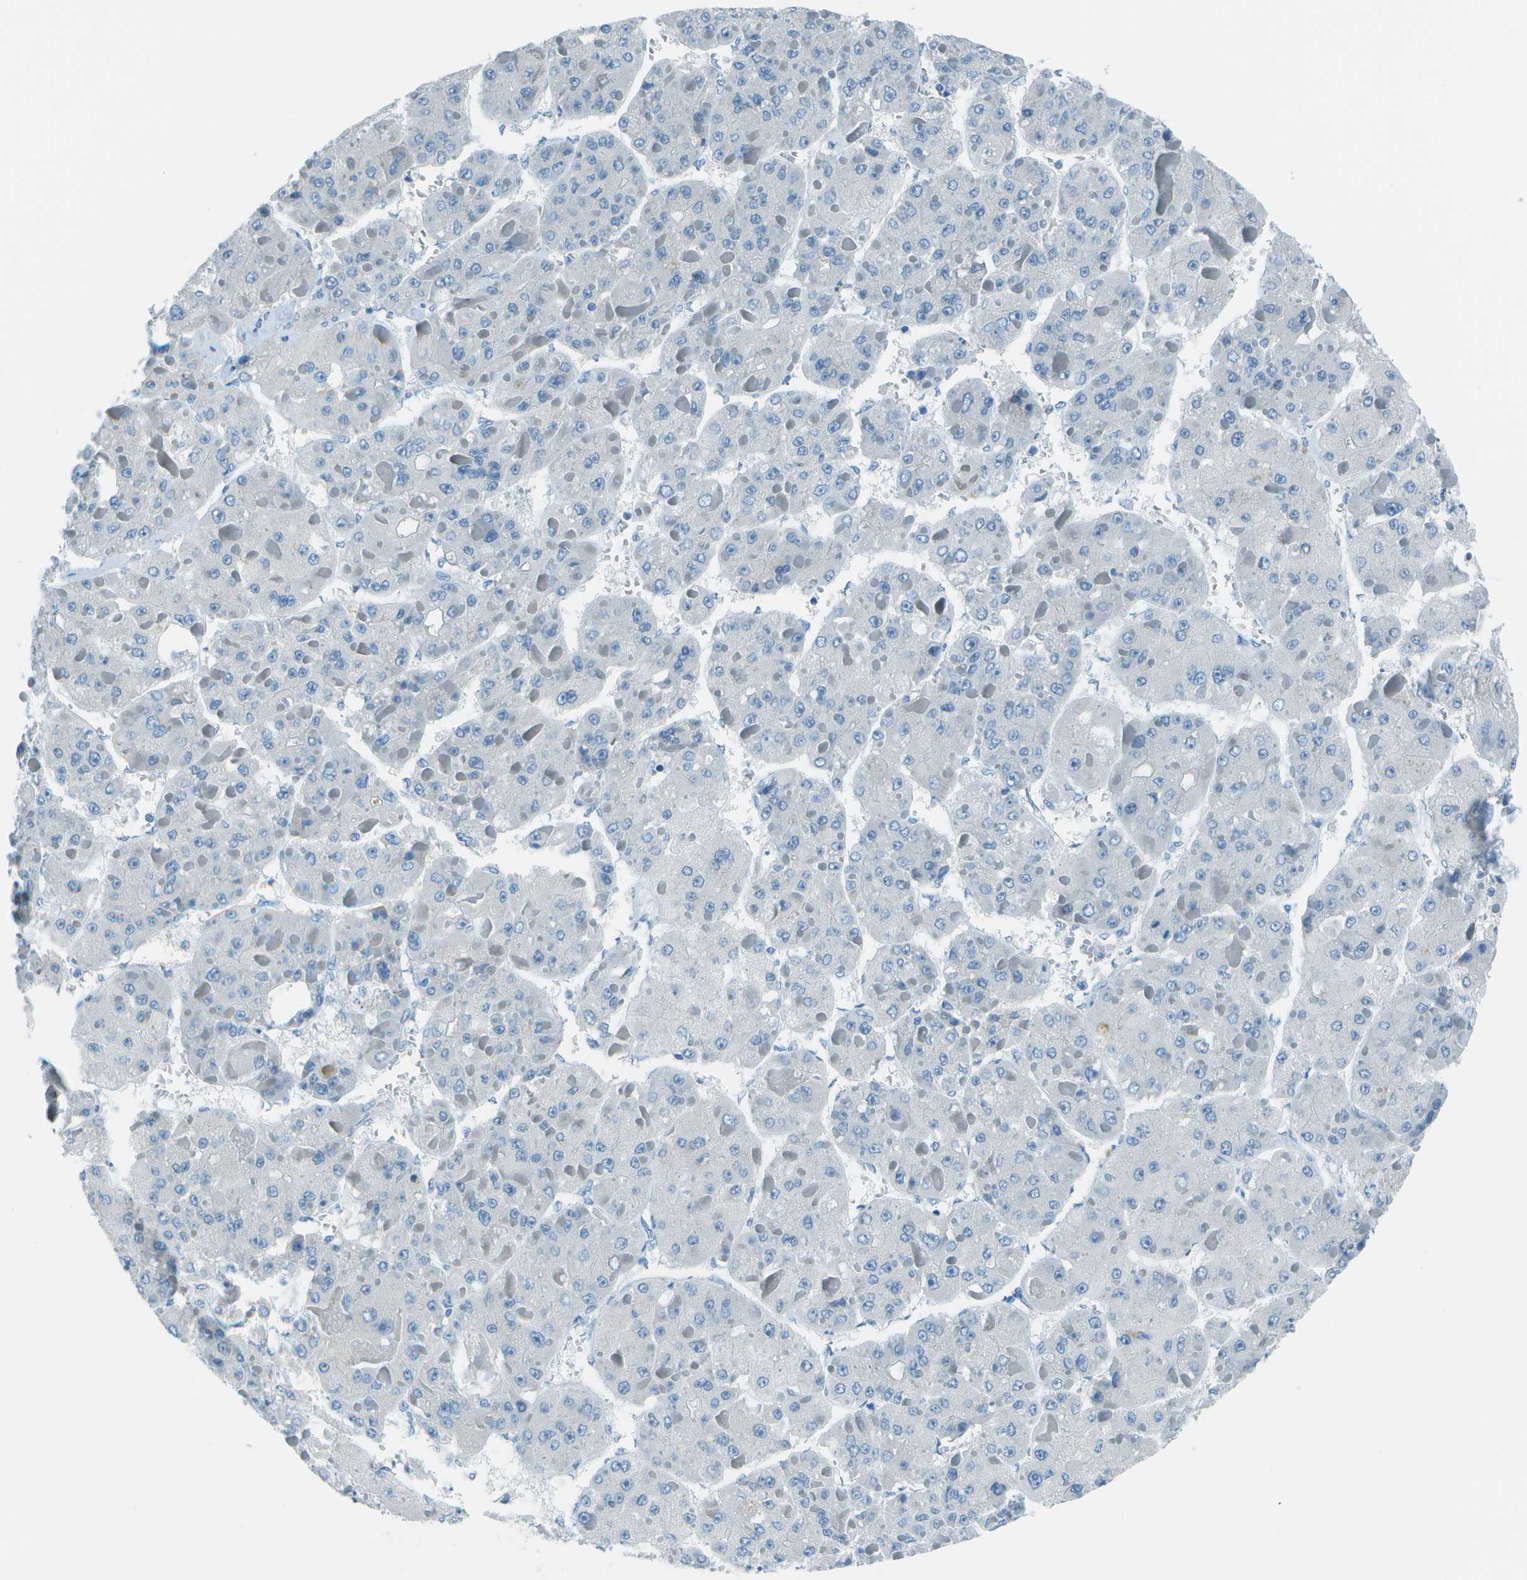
{"staining": {"intensity": "negative", "quantity": "none", "location": "none"}, "tissue": "liver cancer", "cell_type": "Tumor cells", "image_type": "cancer", "snomed": [{"axis": "morphology", "description": "Carcinoma, Hepatocellular, NOS"}, {"axis": "topography", "description": "Liver"}], "caption": "There is no significant positivity in tumor cells of hepatocellular carcinoma (liver).", "gene": "FGF1", "patient": {"sex": "female", "age": 73}}